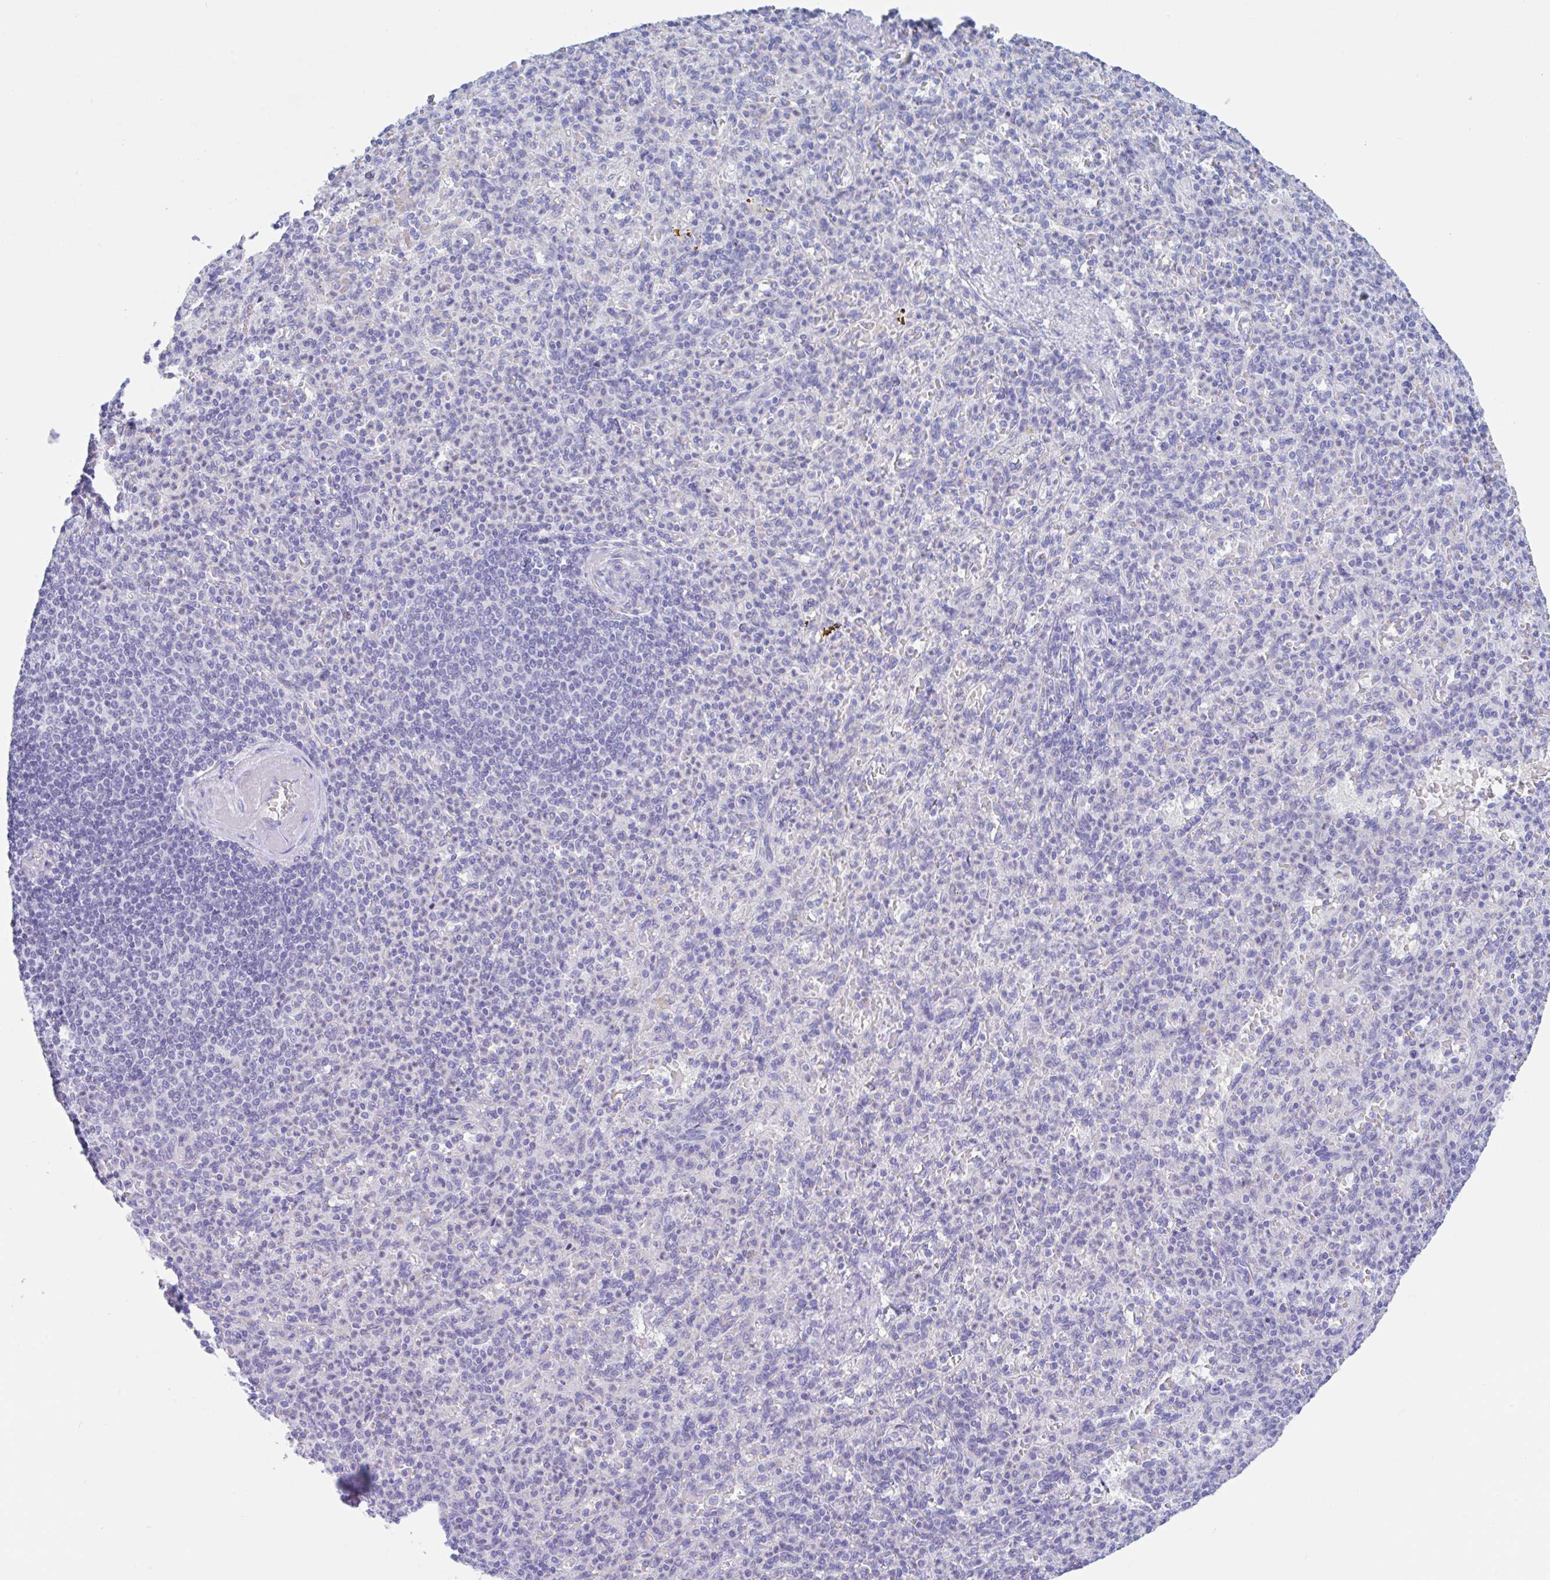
{"staining": {"intensity": "negative", "quantity": "none", "location": "none"}, "tissue": "spleen", "cell_type": "Cells in red pulp", "image_type": "normal", "snomed": [{"axis": "morphology", "description": "Normal tissue, NOS"}, {"axis": "topography", "description": "Spleen"}], "caption": "DAB immunohistochemical staining of unremarkable spleen displays no significant positivity in cells in red pulp.", "gene": "OR6N2", "patient": {"sex": "female", "age": 74}}